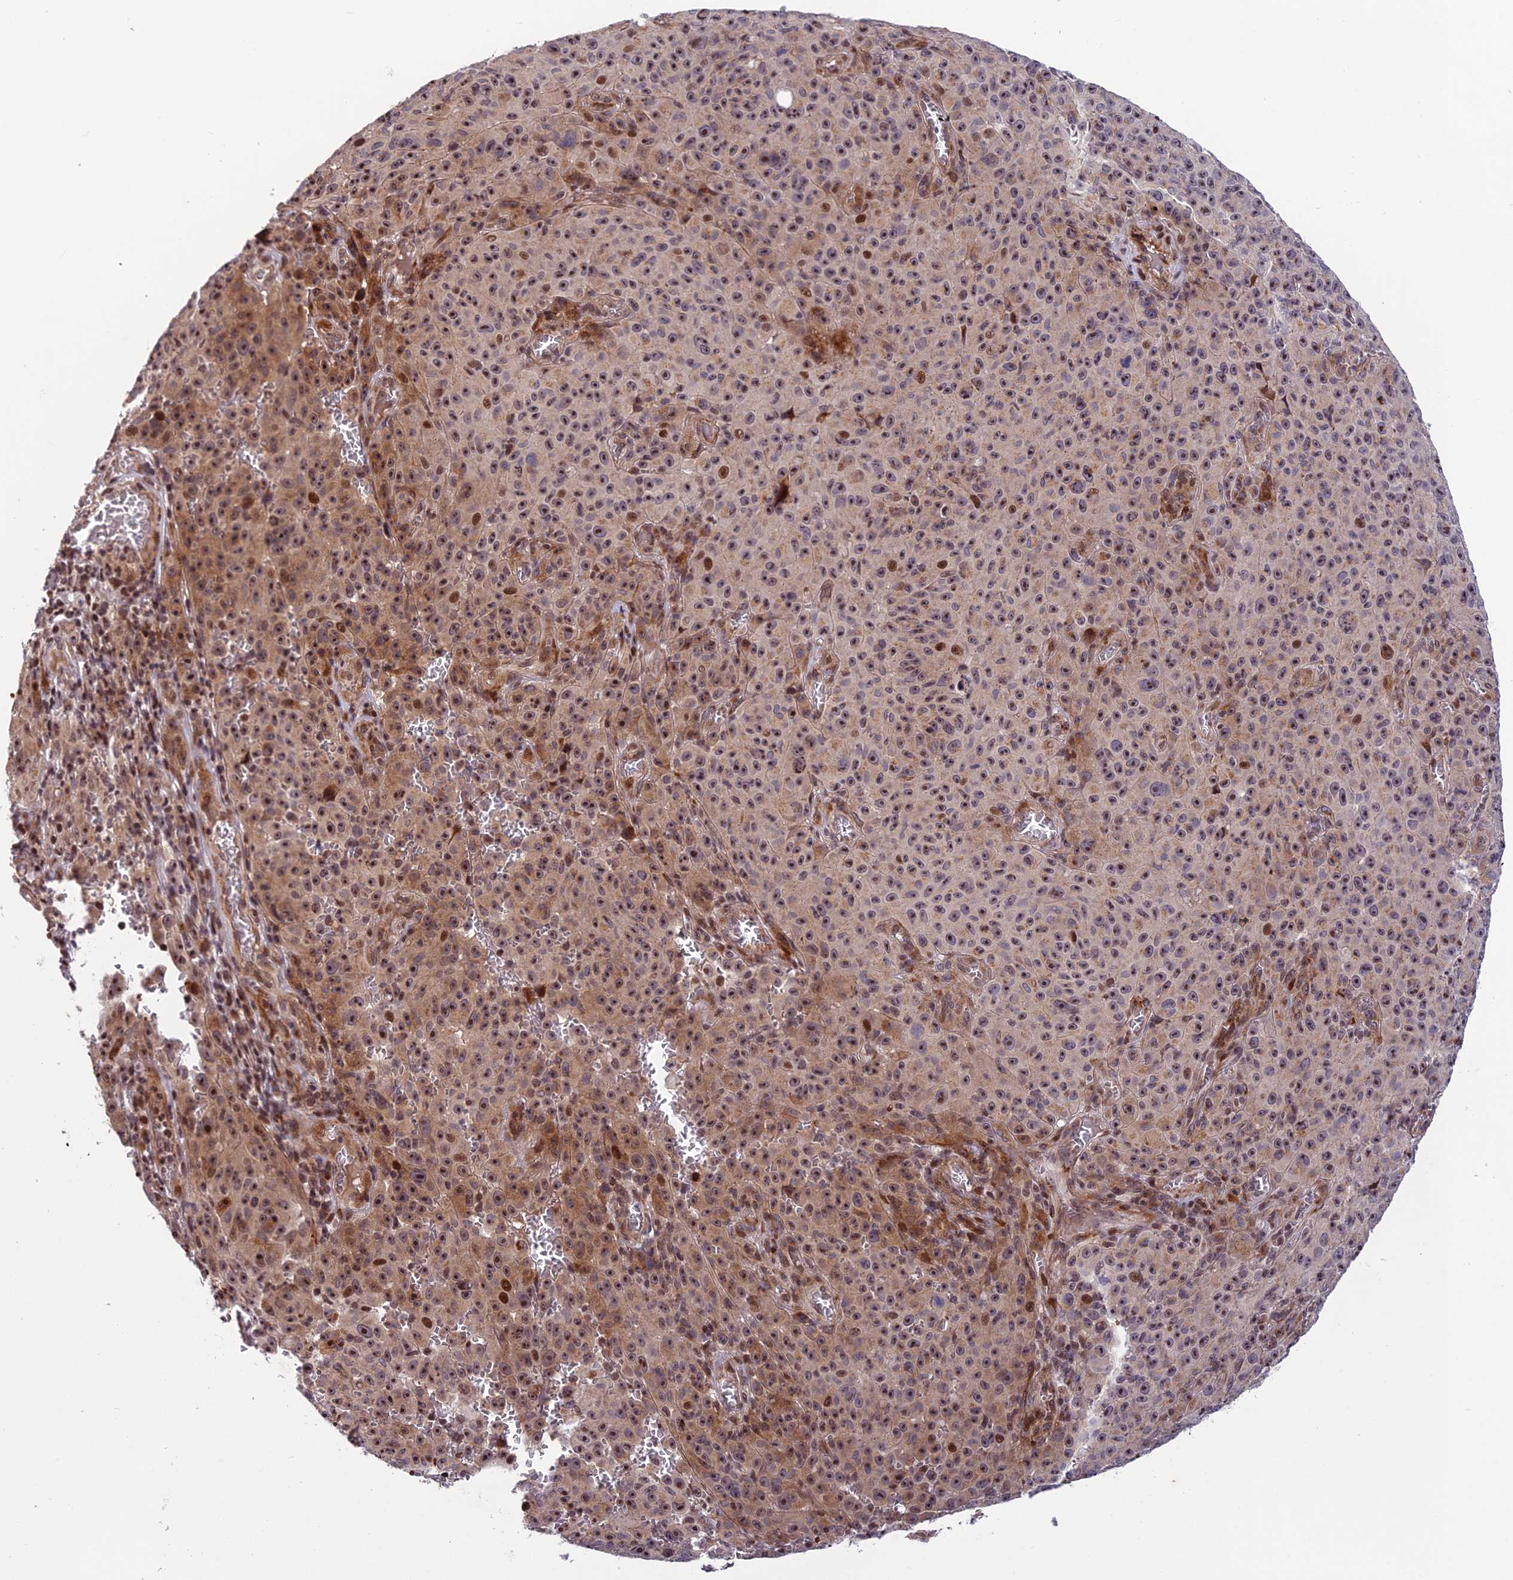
{"staining": {"intensity": "moderate", "quantity": "25%-75%", "location": "cytoplasmic/membranous,nuclear"}, "tissue": "melanoma", "cell_type": "Tumor cells", "image_type": "cancer", "snomed": [{"axis": "morphology", "description": "Malignant melanoma, NOS"}, {"axis": "topography", "description": "Skin"}], "caption": "Malignant melanoma tissue displays moderate cytoplasmic/membranous and nuclear positivity in about 25%-75% of tumor cells", "gene": "SMIM7", "patient": {"sex": "female", "age": 82}}